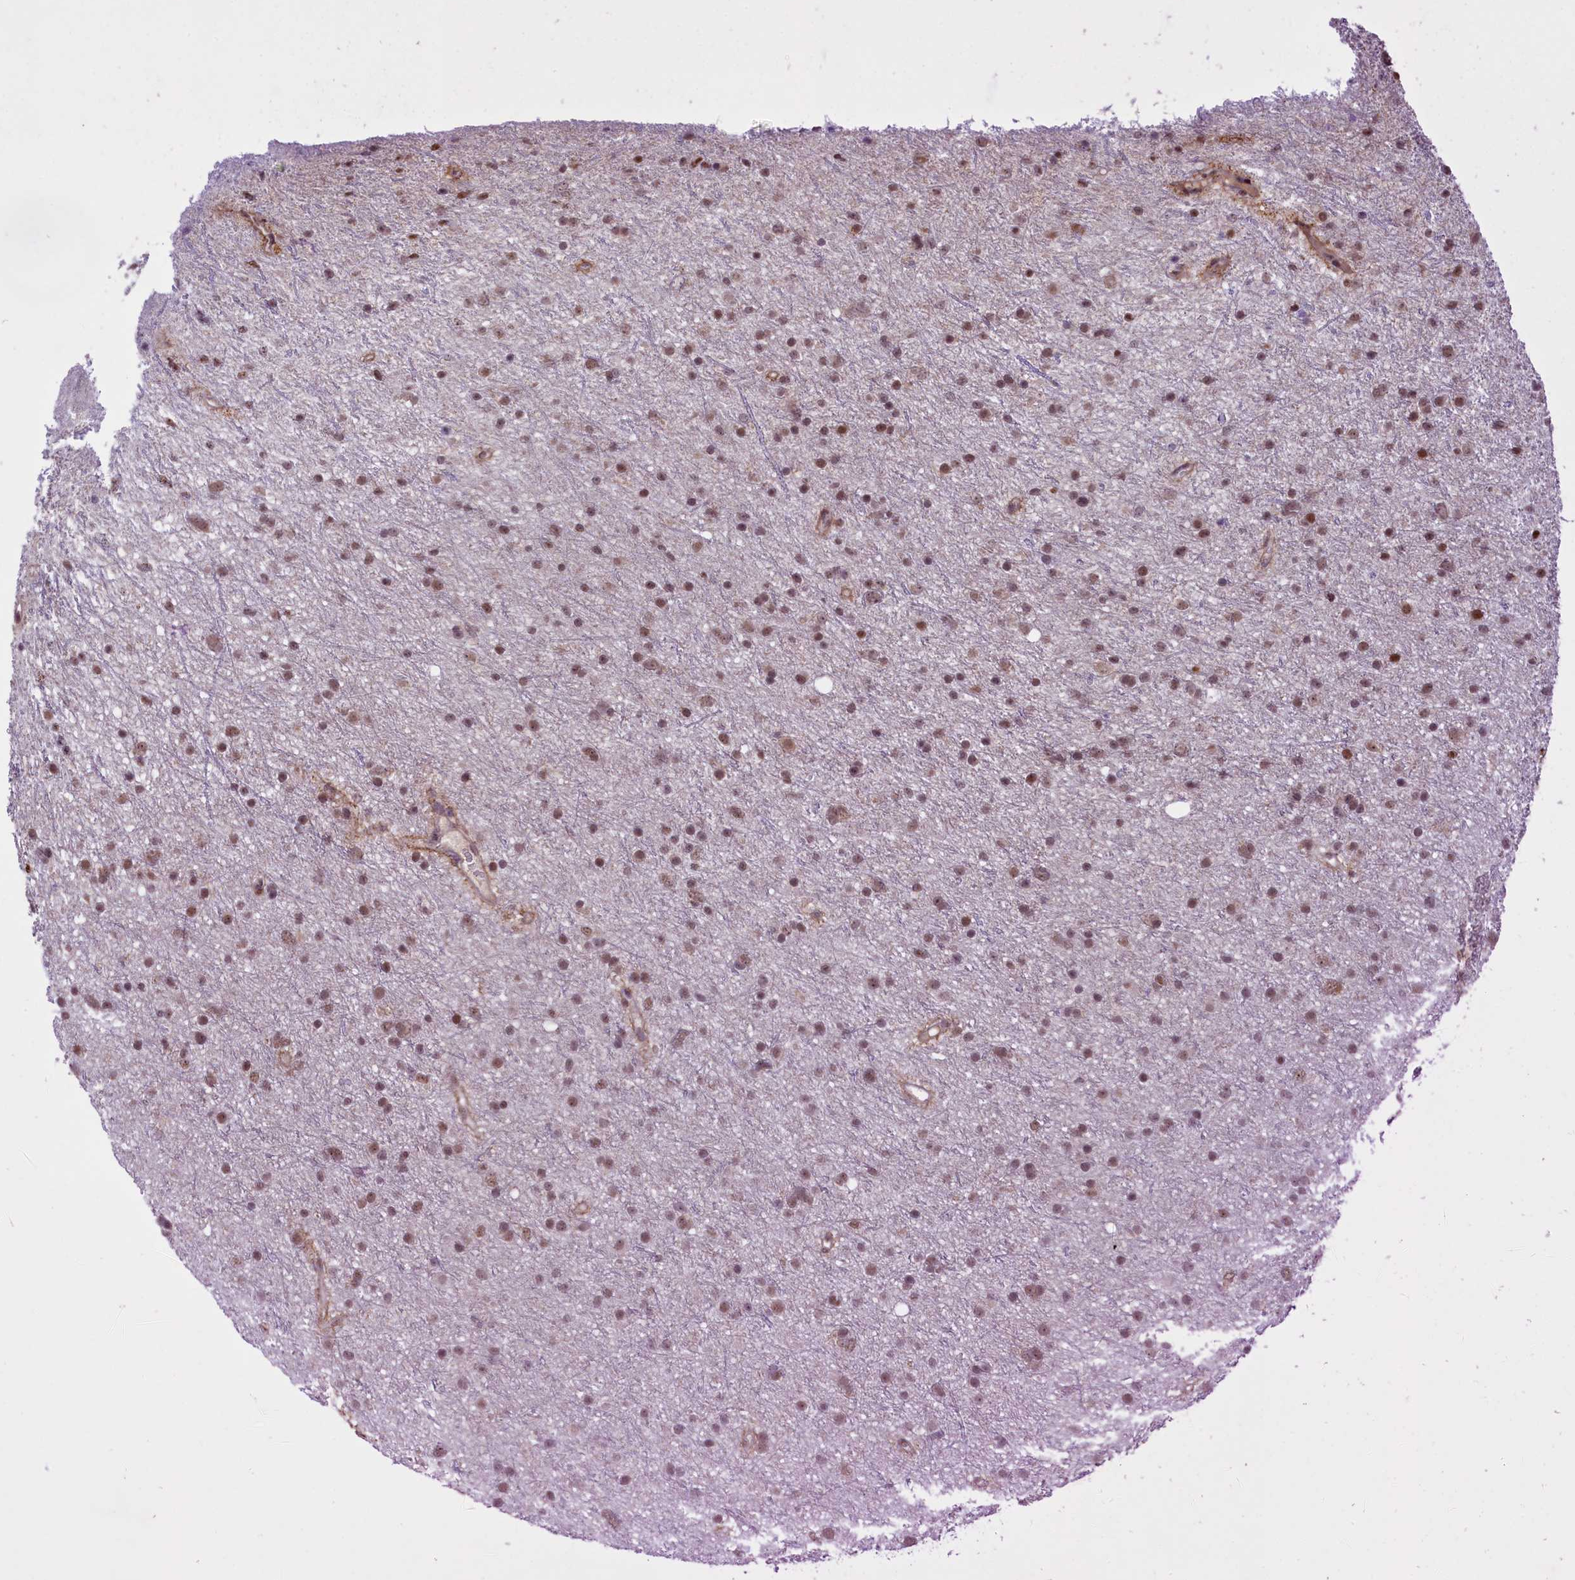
{"staining": {"intensity": "moderate", "quantity": ">75%", "location": "nuclear"}, "tissue": "glioma", "cell_type": "Tumor cells", "image_type": "cancer", "snomed": [{"axis": "morphology", "description": "Glioma, malignant, Low grade"}, {"axis": "topography", "description": "Cerebral cortex"}], "caption": "Tumor cells exhibit medium levels of moderate nuclear positivity in about >75% of cells in human glioma.", "gene": "ANKS3", "patient": {"sex": "female", "age": 39}}